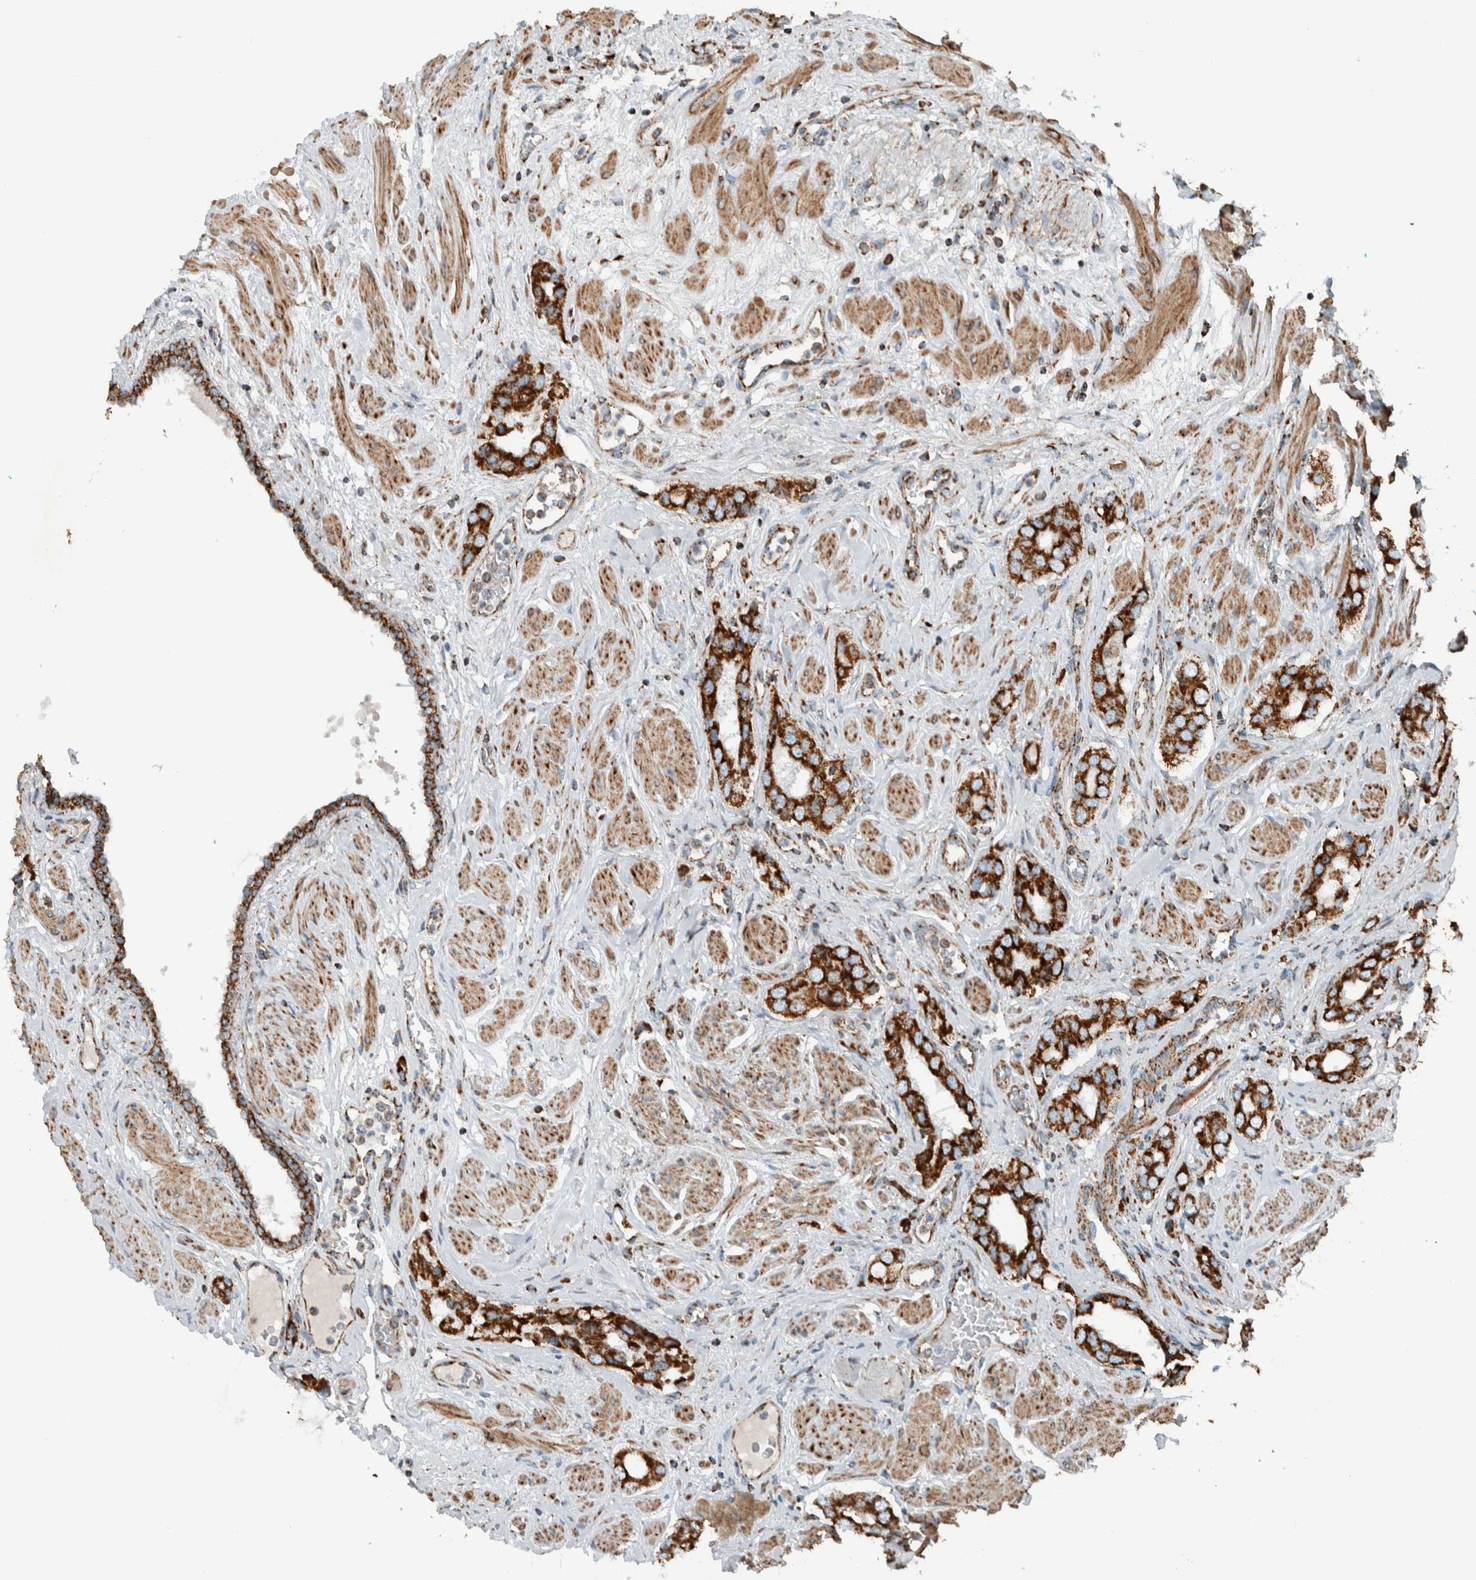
{"staining": {"intensity": "strong", "quantity": ">75%", "location": "cytoplasmic/membranous"}, "tissue": "prostate cancer", "cell_type": "Tumor cells", "image_type": "cancer", "snomed": [{"axis": "morphology", "description": "Adenocarcinoma, High grade"}, {"axis": "topography", "description": "Prostate"}], "caption": "A brown stain shows strong cytoplasmic/membranous expression of a protein in prostate high-grade adenocarcinoma tumor cells.", "gene": "CNTROB", "patient": {"sex": "male", "age": 52}}